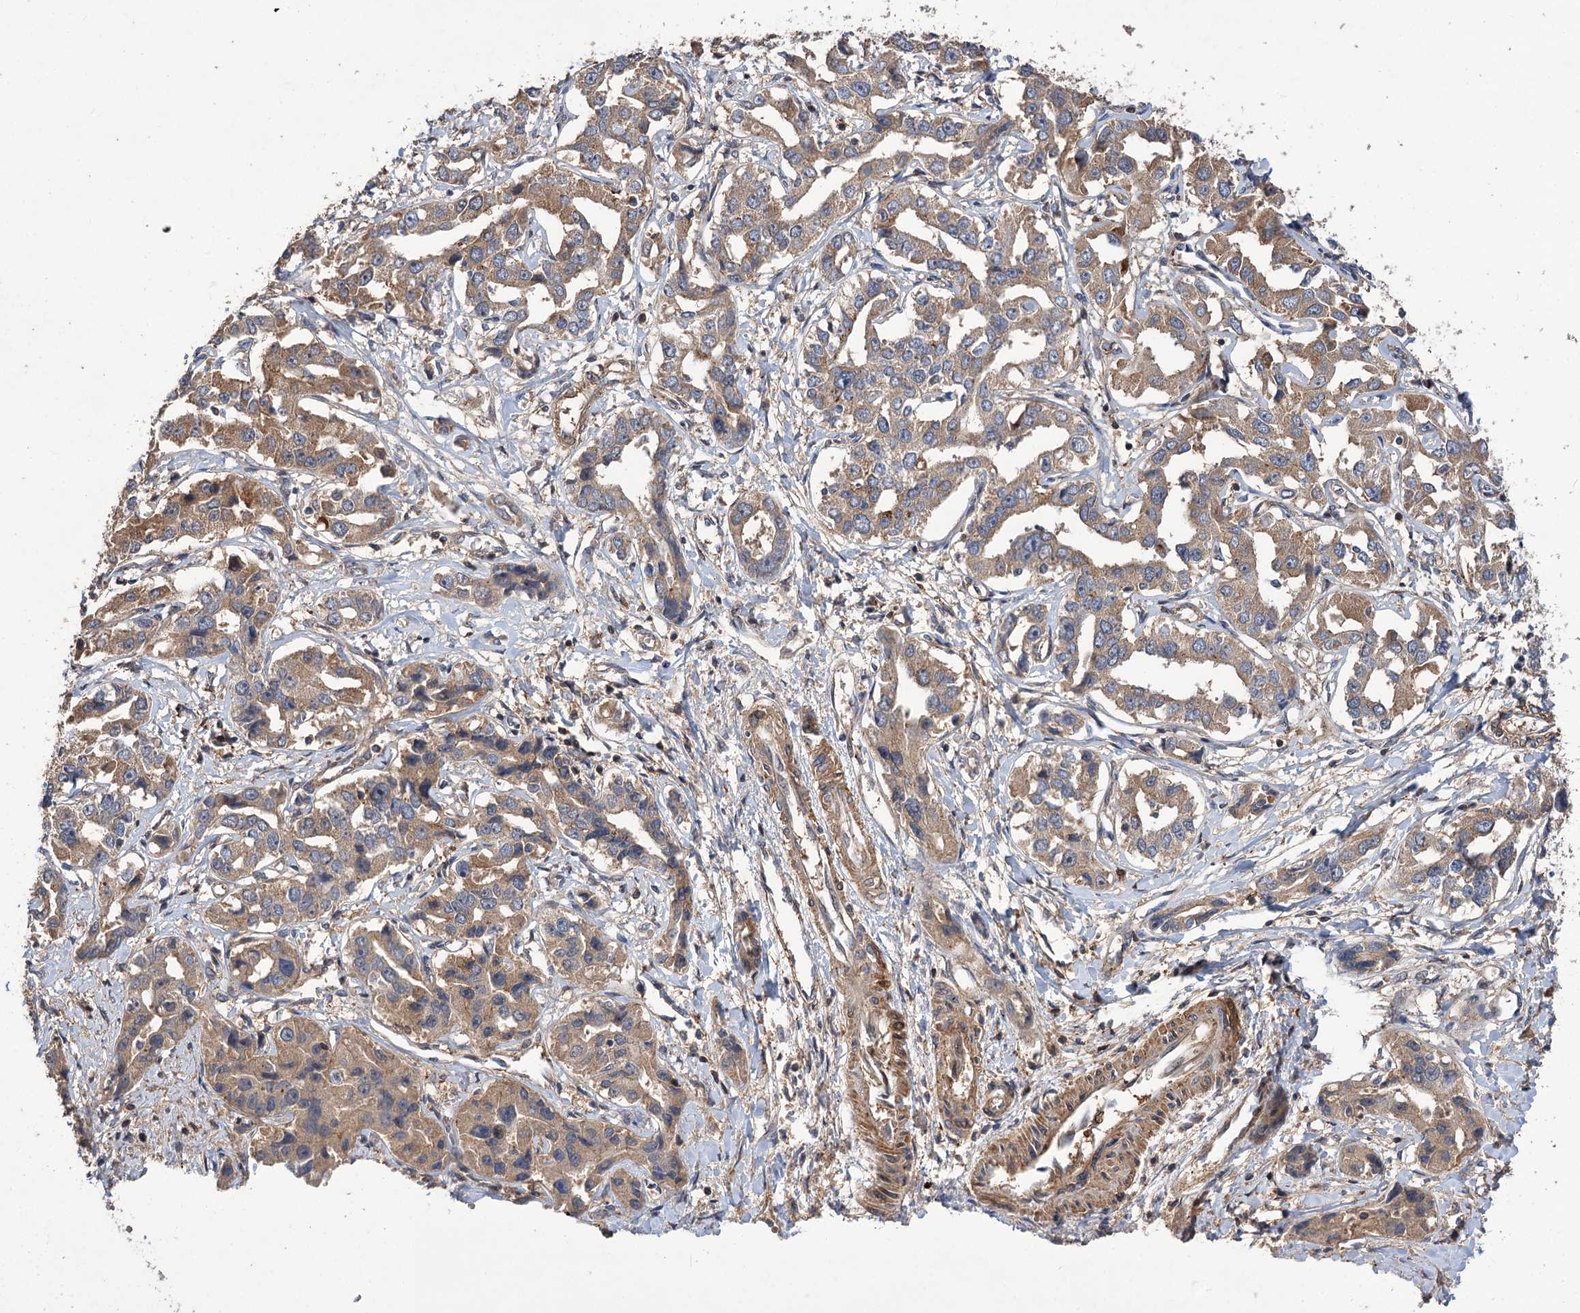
{"staining": {"intensity": "weak", "quantity": ">75%", "location": "cytoplasmic/membranous"}, "tissue": "liver cancer", "cell_type": "Tumor cells", "image_type": "cancer", "snomed": [{"axis": "morphology", "description": "Cholangiocarcinoma"}, {"axis": "topography", "description": "Liver"}], "caption": "The image shows immunohistochemical staining of liver cholangiocarcinoma. There is weak cytoplasmic/membranous staining is appreciated in approximately >75% of tumor cells. The staining is performed using DAB (3,3'-diaminobenzidine) brown chromogen to label protein expression. The nuclei are counter-stained blue using hematoxylin.", "gene": "FBXW8", "patient": {"sex": "male", "age": 59}}